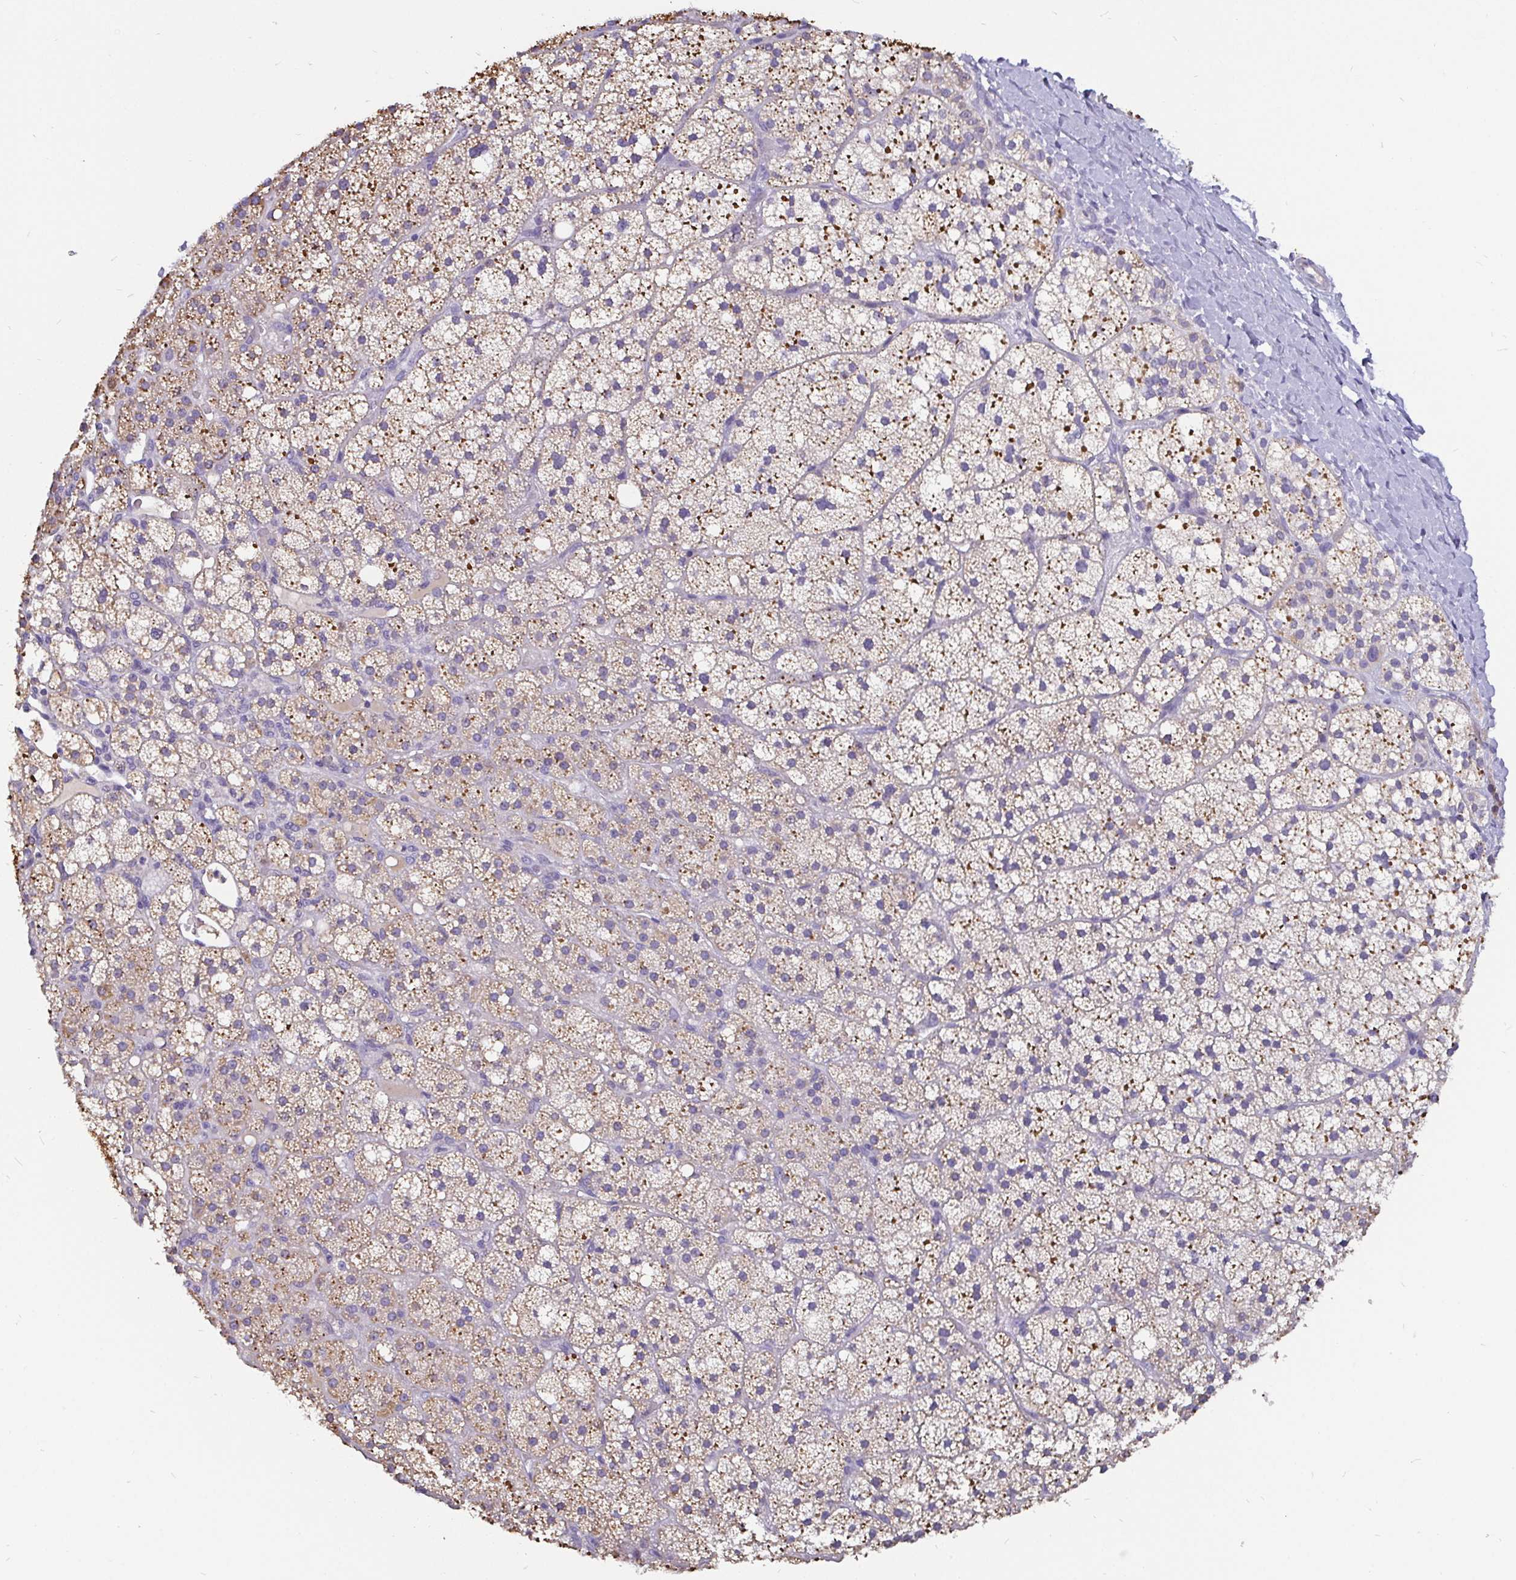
{"staining": {"intensity": "moderate", "quantity": "25%-75%", "location": "cytoplasmic/membranous"}, "tissue": "adrenal gland", "cell_type": "Glandular cells", "image_type": "normal", "snomed": [{"axis": "morphology", "description": "Normal tissue, NOS"}, {"axis": "topography", "description": "Adrenal gland"}], "caption": "IHC (DAB) staining of normal adrenal gland exhibits moderate cytoplasmic/membranous protein staining in about 25%-75% of glandular cells.", "gene": "ADAMTS6", "patient": {"sex": "male", "age": 53}}